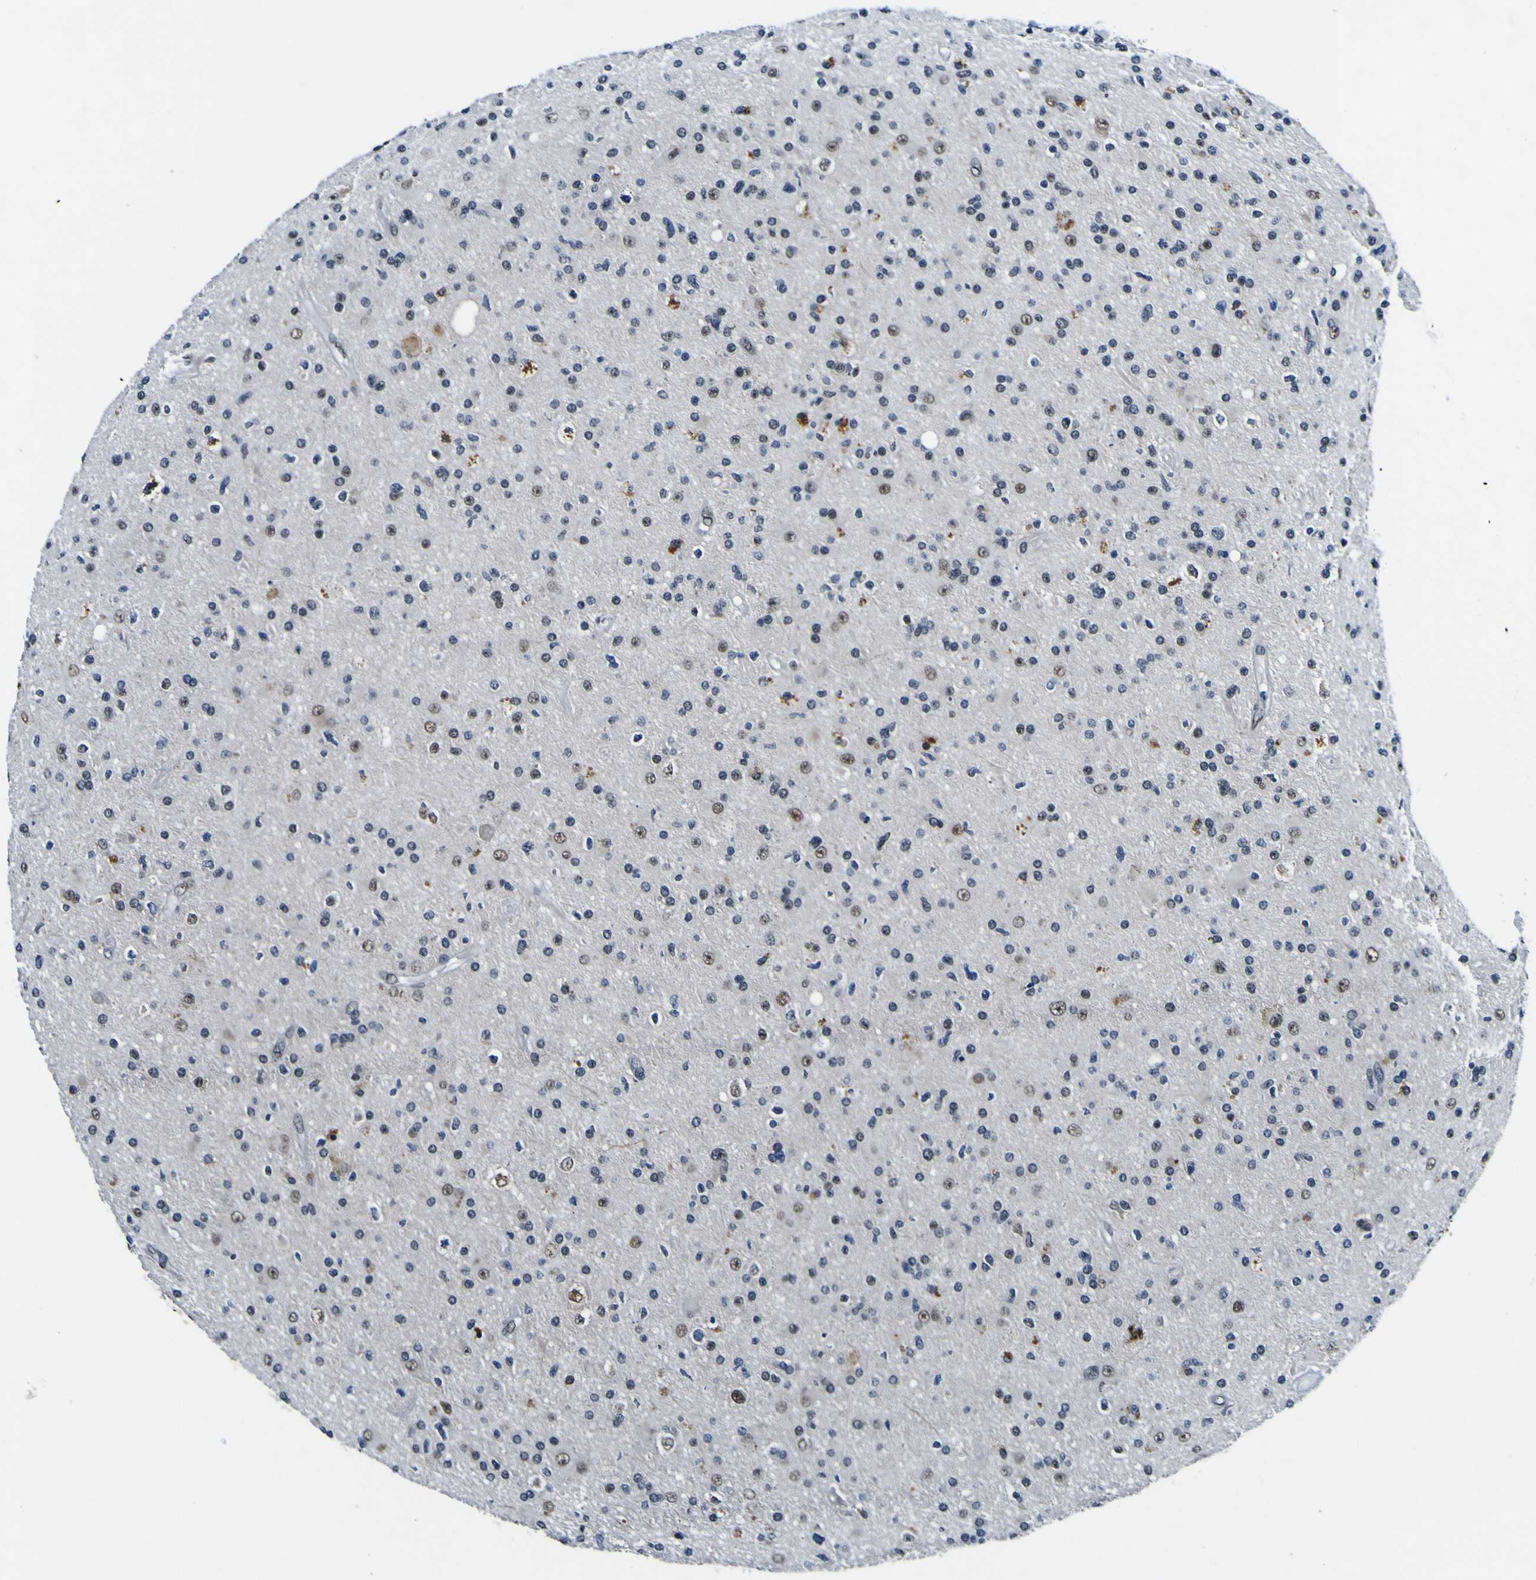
{"staining": {"intensity": "weak", "quantity": "<25%", "location": "nuclear"}, "tissue": "glioma", "cell_type": "Tumor cells", "image_type": "cancer", "snomed": [{"axis": "morphology", "description": "Glioma, malignant, High grade"}, {"axis": "topography", "description": "Brain"}], "caption": "The photomicrograph reveals no significant staining in tumor cells of malignant glioma (high-grade).", "gene": "CUL4B", "patient": {"sex": "male", "age": 33}}